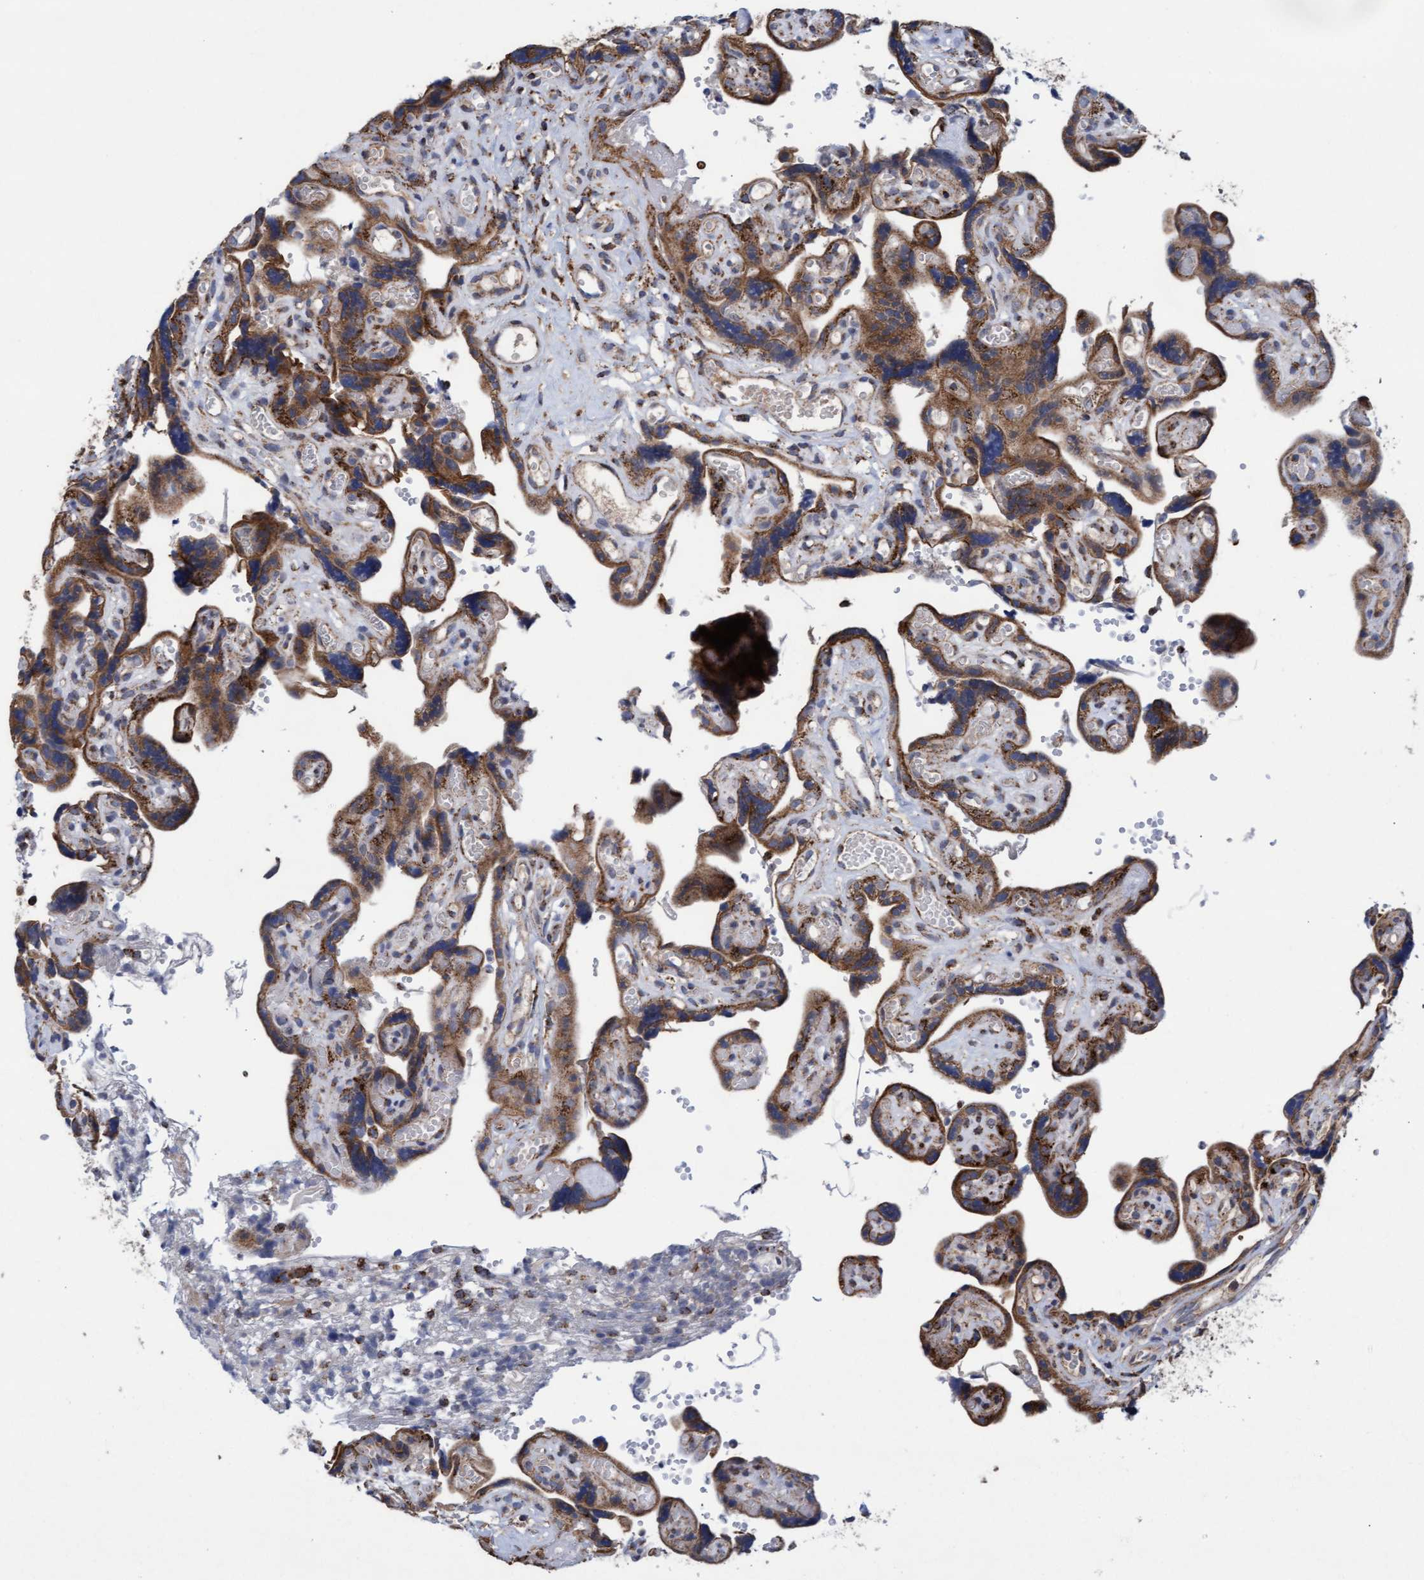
{"staining": {"intensity": "strong", "quantity": ">75%", "location": "cytoplasmic/membranous"}, "tissue": "placenta", "cell_type": "Decidual cells", "image_type": "normal", "snomed": [{"axis": "morphology", "description": "Normal tissue, NOS"}, {"axis": "topography", "description": "Placenta"}], "caption": "A high-resolution histopathology image shows immunohistochemistry staining of benign placenta, which shows strong cytoplasmic/membranous expression in about >75% of decidual cells. Immunohistochemistry stains the protein in brown and the nuclei are stained blue.", "gene": "MRPL38", "patient": {"sex": "female", "age": 30}}